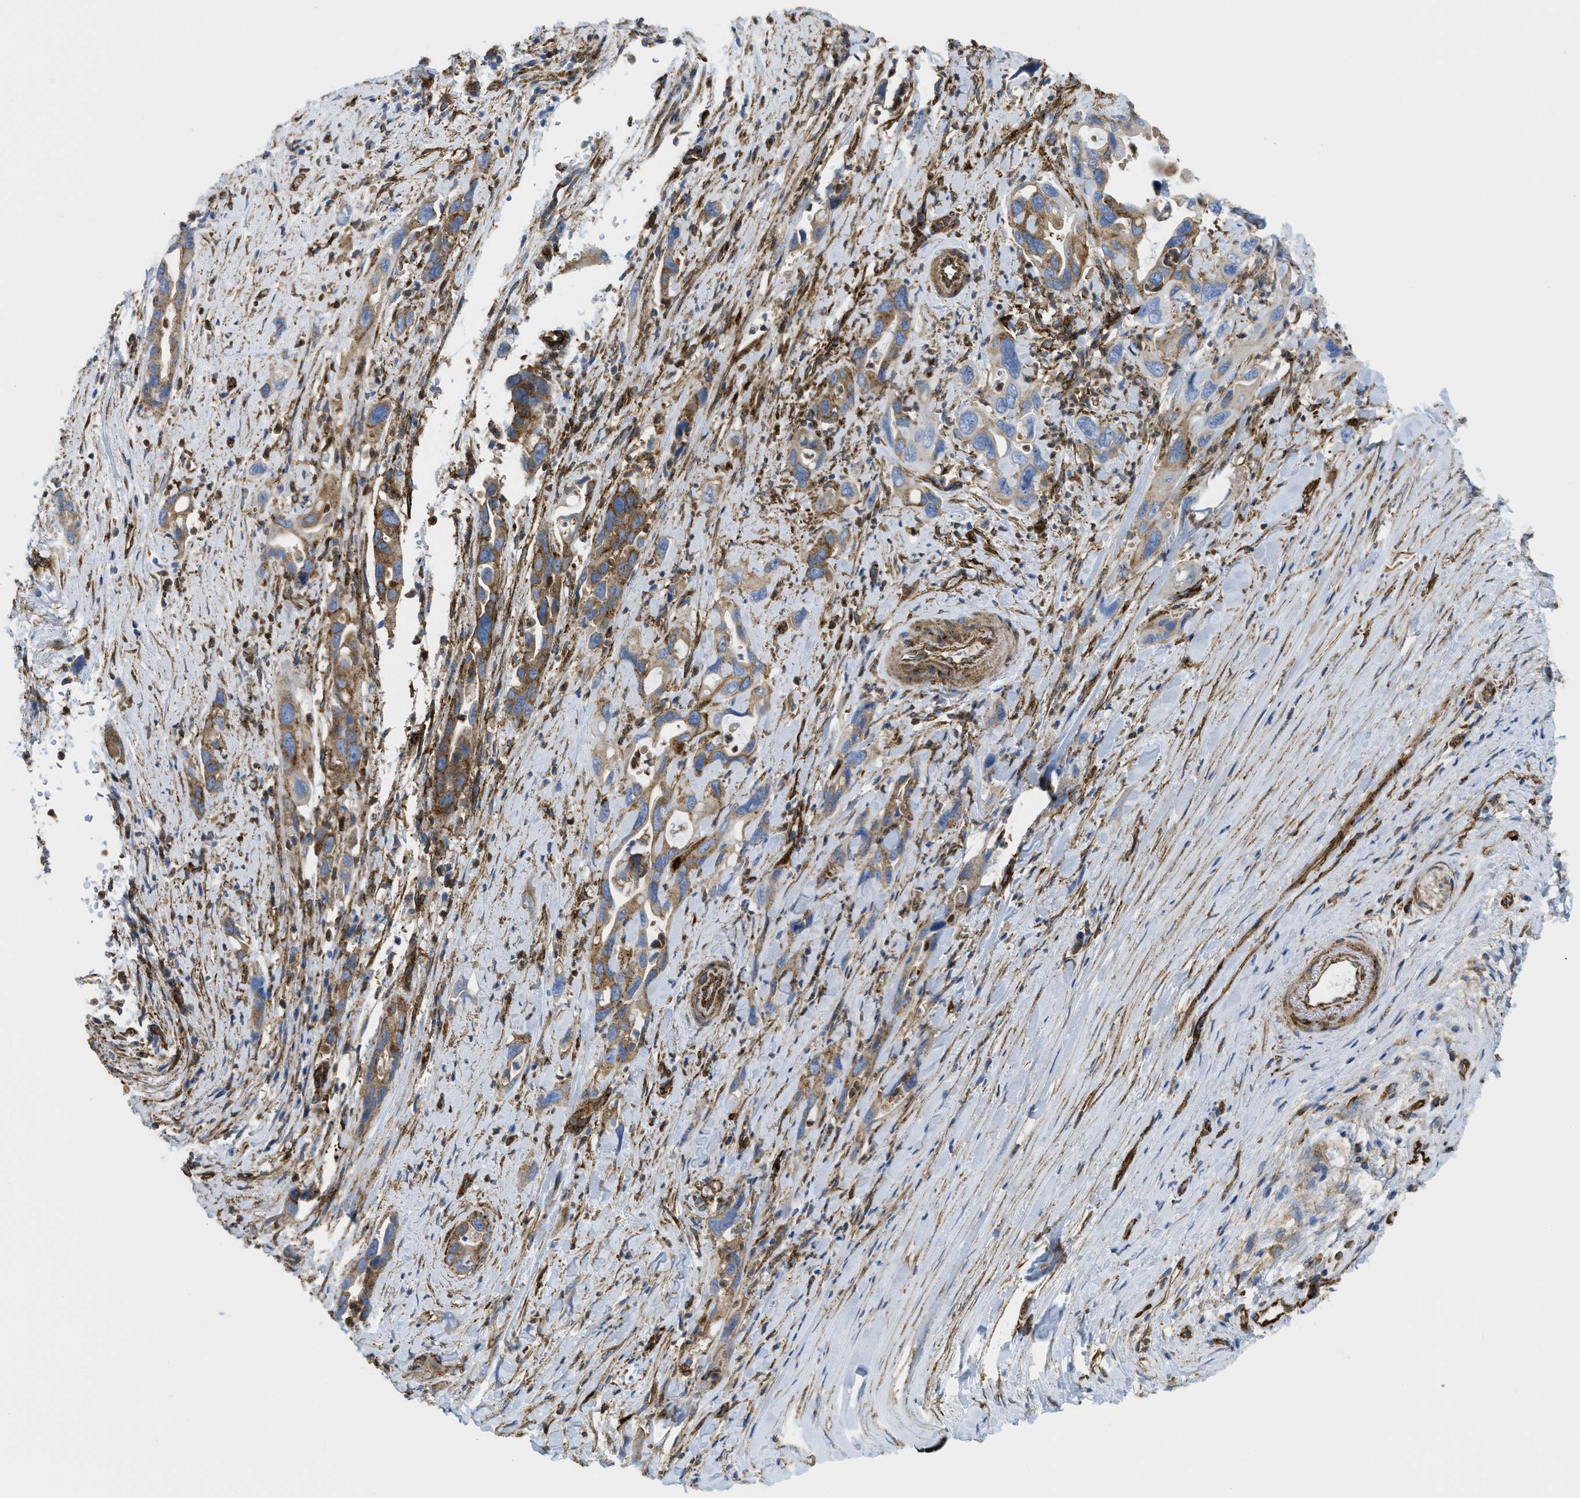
{"staining": {"intensity": "moderate", "quantity": "25%-75%", "location": "cytoplasmic/membranous"}, "tissue": "pancreatic cancer", "cell_type": "Tumor cells", "image_type": "cancer", "snomed": [{"axis": "morphology", "description": "Adenocarcinoma, NOS"}, {"axis": "topography", "description": "Pancreas"}], "caption": "Protein staining of adenocarcinoma (pancreatic) tissue shows moderate cytoplasmic/membranous staining in approximately 25%-75% of tumor cells. (IHC, brightfield microscopy, high magnification).", "gene": "HIP1", "patient": {"sex": "female", "age": 70}}